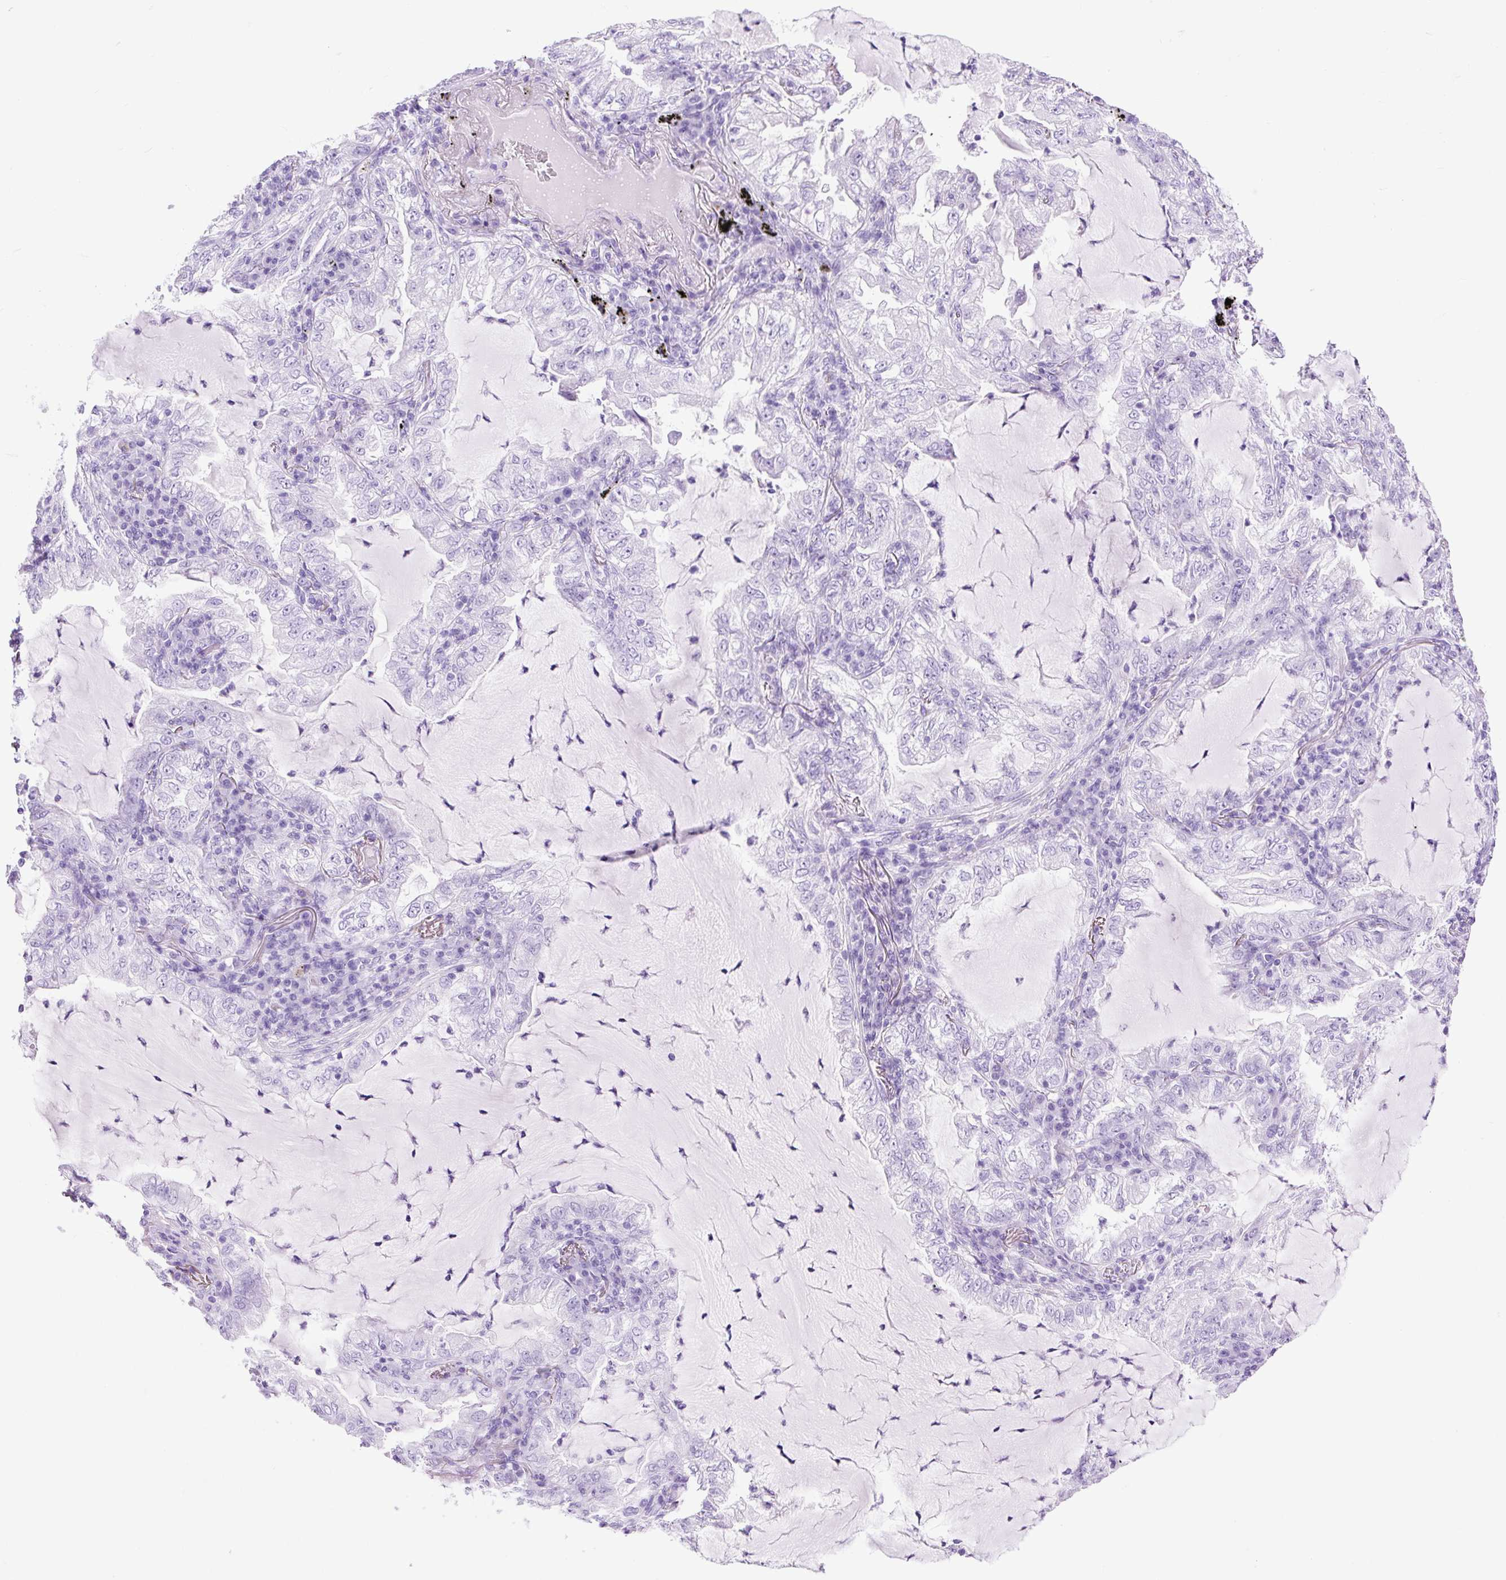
{"staining": {"intensity": "negative", "quantity": "none", "location": "none"}, "tissue": "lung cancer", "cell_type": "Tumor cells", "image_type": "cancer", "snomed": [{"axis": "morphology", "description": "Adenocarcinoma, NOS"}, {"axis": "topography", "description": "Lung"}], "caption": "Immunohistochemistry micrograph of lung adenocarcinoma stained for a protein (brown), which reveals no positivity in tumor cells. (IHC, brightfield microscopy, high magnification).", "gene": "PDIA2", "patient": {"sex": "female", "age": 73}}